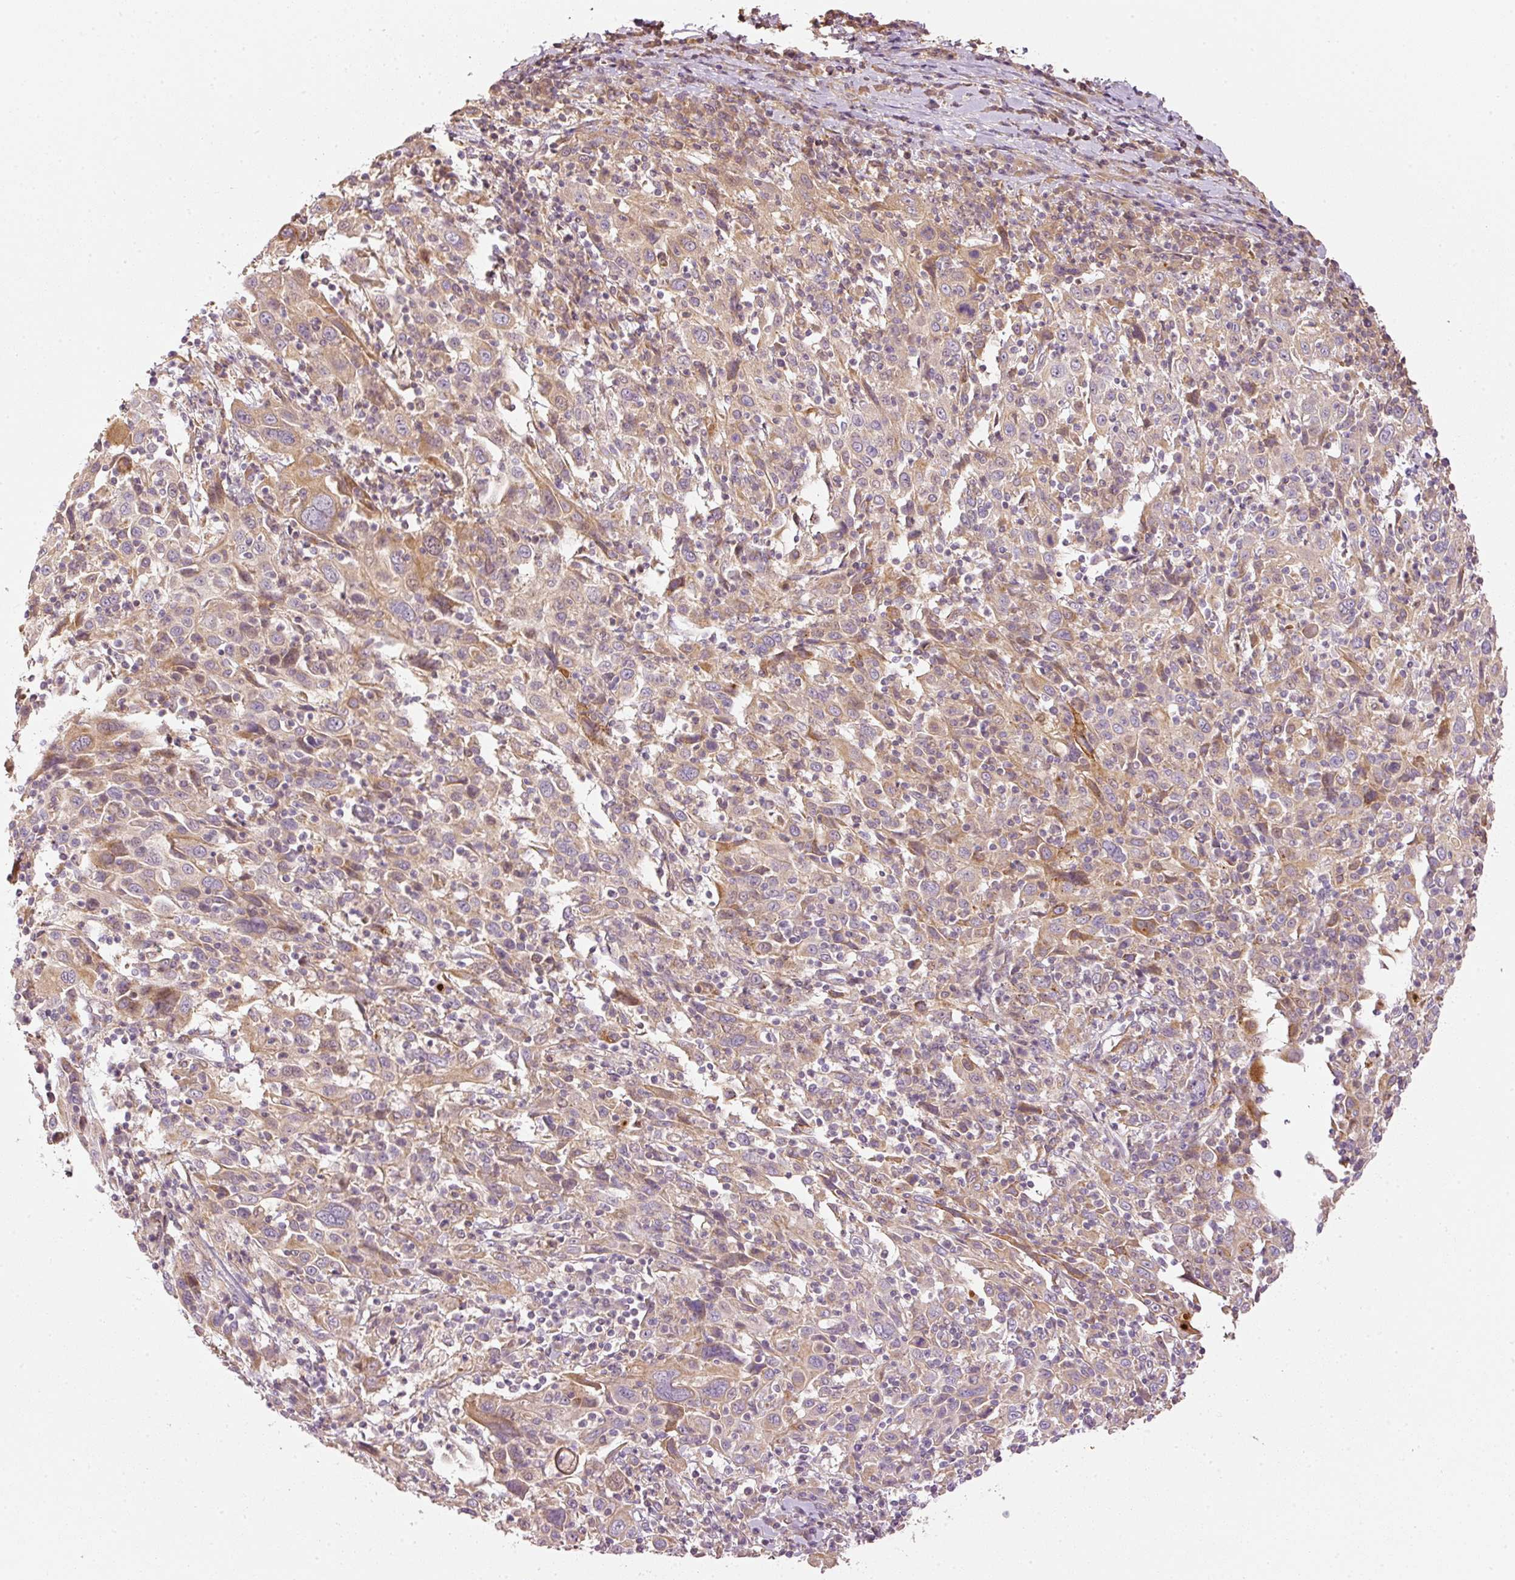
{"staining": {"intensity": "weak", "quantity": "25%-75%", "location": "cytoplasmic/membranous"}, "tissue": "cervical cancer", "cell_type": "Tumor cells", "image_type": "cancer", "snomed": [{"axis": "morphology", "description": "Squamous cell carcinoma, NOS"}, {"axis": "topography", "description": "Cervix"}], "caption": "Weak cytoplasmic/membranous positivity for a protein is seen in about 25%-75% of tumor cells of cervical squamous cell carcinoma using immunohistochemistry (IHC).", "gene": "SERPING1", "patient": {"sex": "female", "age": 46}}